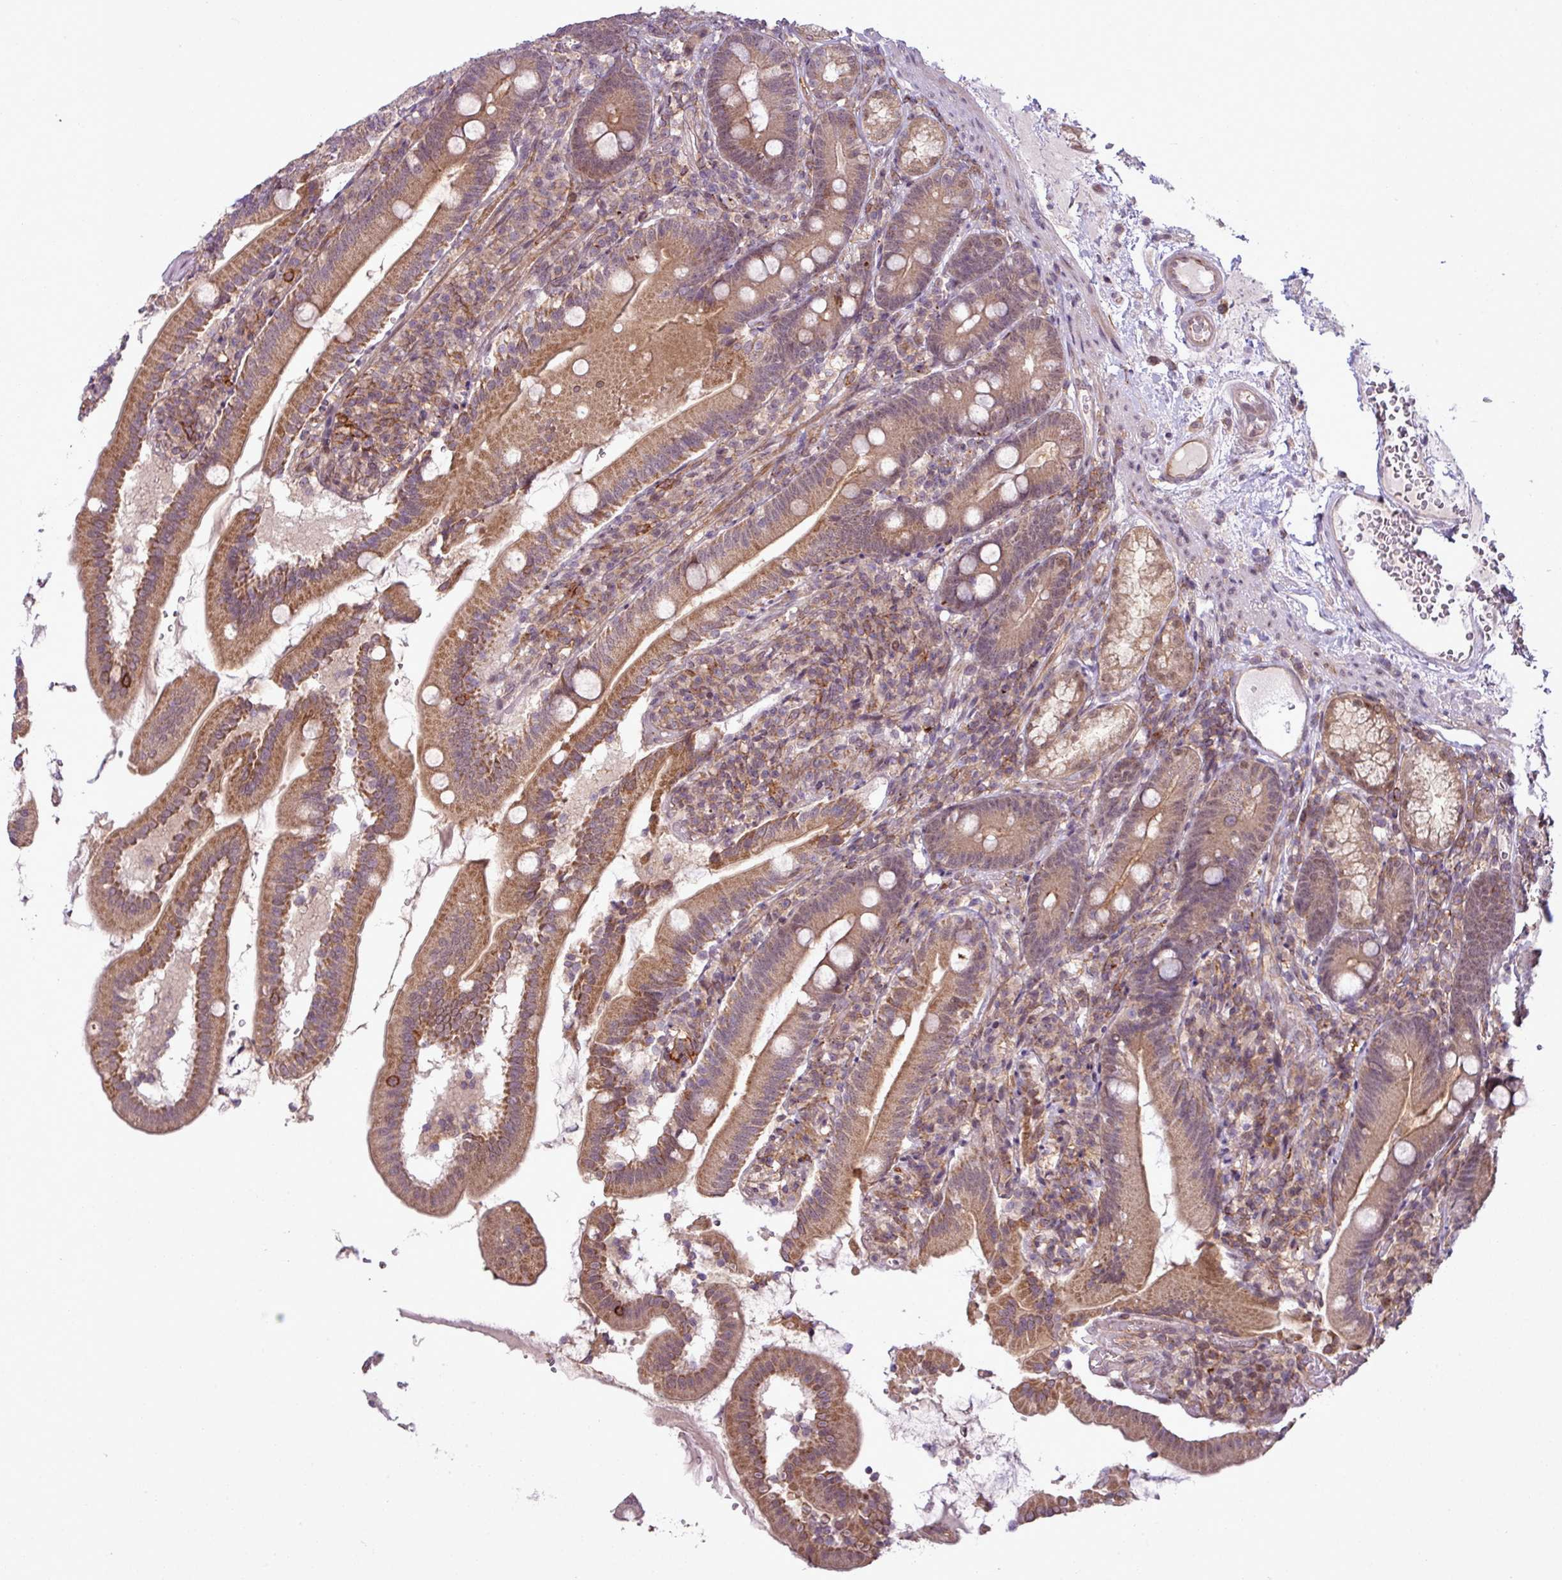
{"staining": {"intensity": "moderate", "quantity": "25%-75%", "location": "cytoplasmic/membranous"}, "tissue": "duodenum", "cell_type": "Glandular cells", "image_type": "normal", "snomed": [{"axis": "morphology", "description": "Normal tissue, NOS"}, {"axis": "topography", "description": "Duodenum"}], "caption": "Immunohistochemical staining of benign human duodenum demonstrates 25%-75% levels of moderate cytoplasmic/membranous protein expression in approximately 25%-75% of glandular cells.", "gene": "ZC2HC1C", "patient": {"sex": "female", "age": 67}}